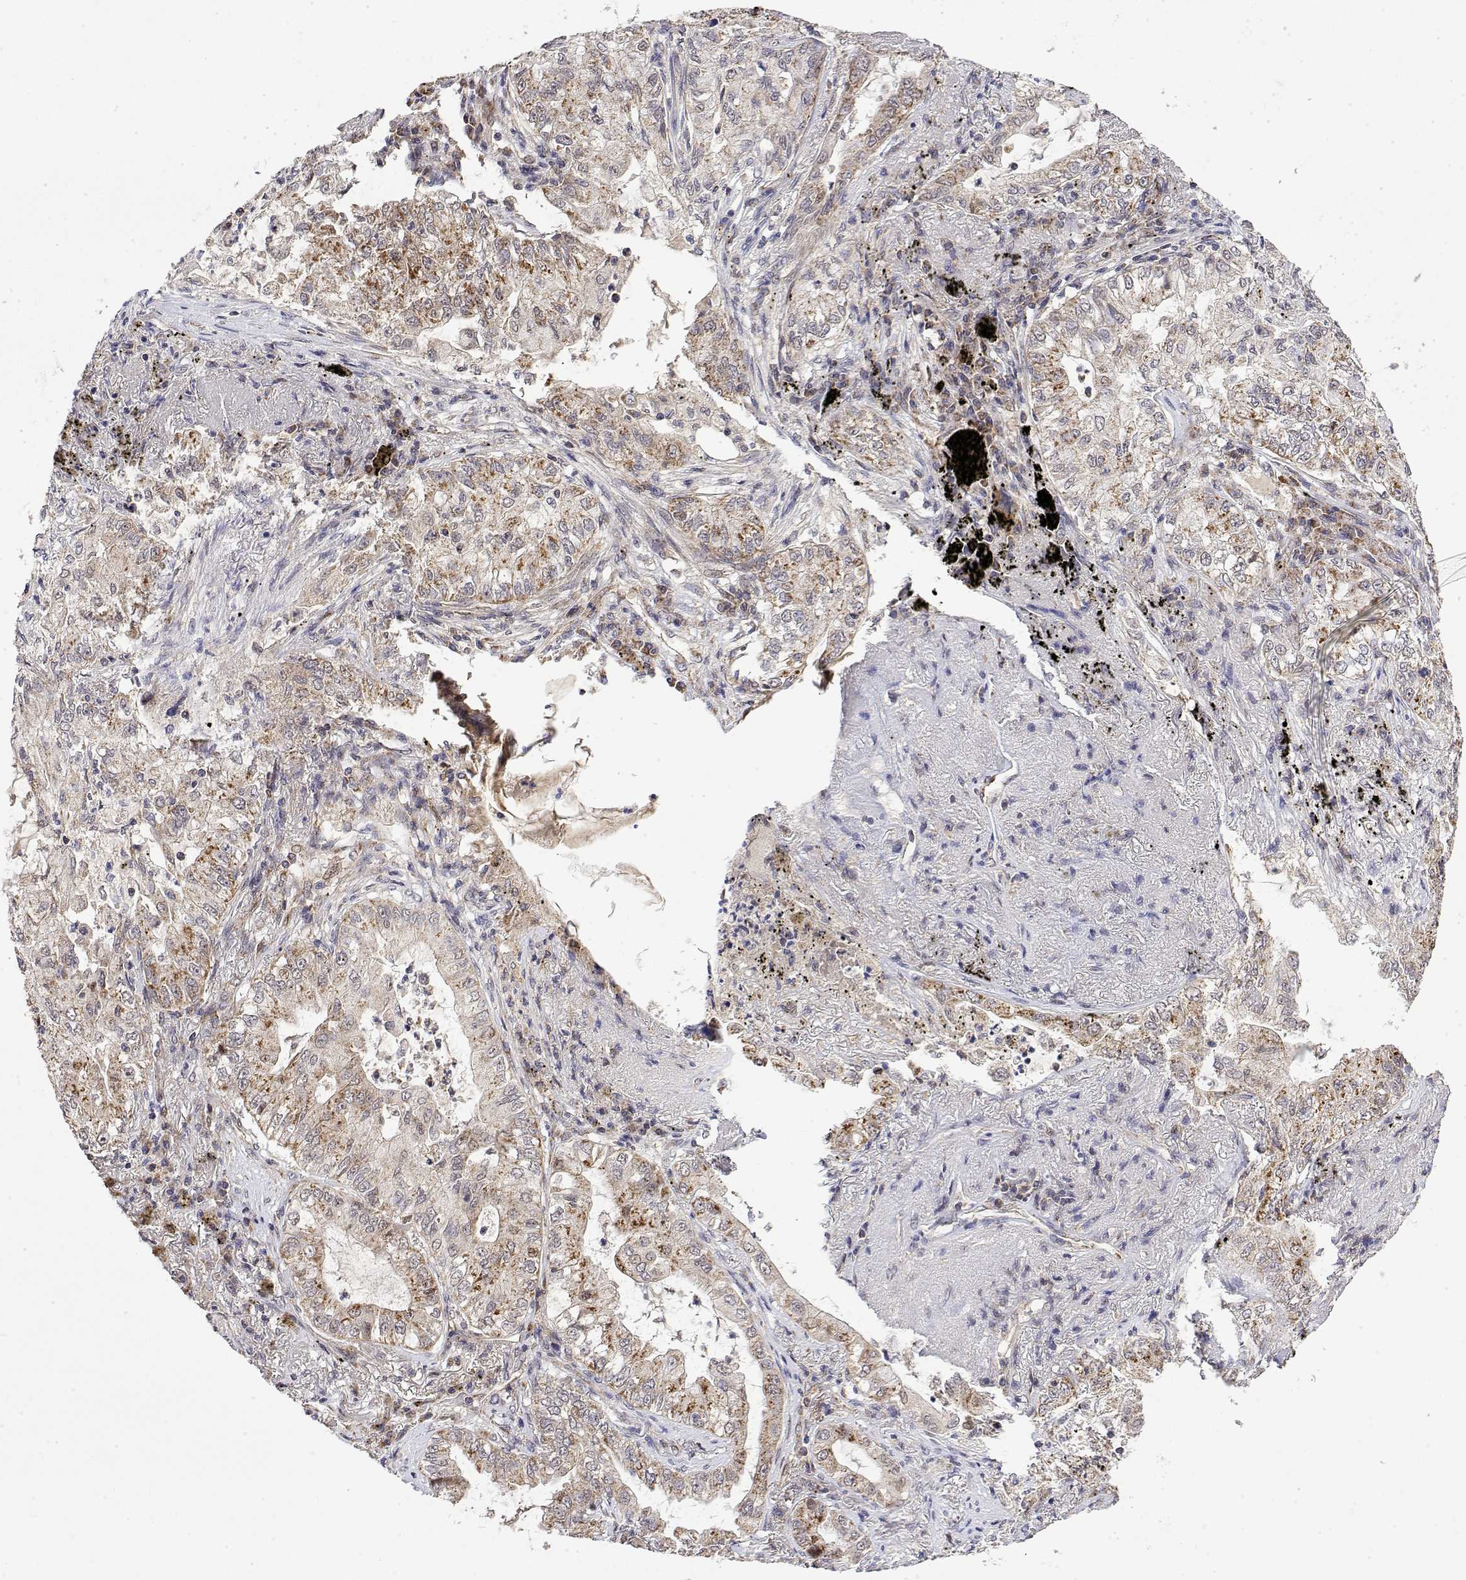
{"staining": {"intensity": "moderate", "quantity": ">75%", "location": "cytoplasmic/membranous"}, "tissue": "lung cancer", "cell_type": "Tumor cells", "image_type": "cancer", "snomed": [{"axis": "morphology", "description": "Adenocarcinoma, NOS"}, {"axis": "topography", "description": "Lung"}], "caption": "Immunohistochemistry of human lung cancer shows medium levels of moderate cytoplasmic/membranous expression in approximately >75% of tumor cells. The protein of interest is stained brown, and the nuclei are stained in blue (DAB (3,3'-diaminobenzidine) IHC with brightfield microscopy, high magnification).", "gene": "GADD45GIP1", "patient": {"sex": "female", "age": 73}}